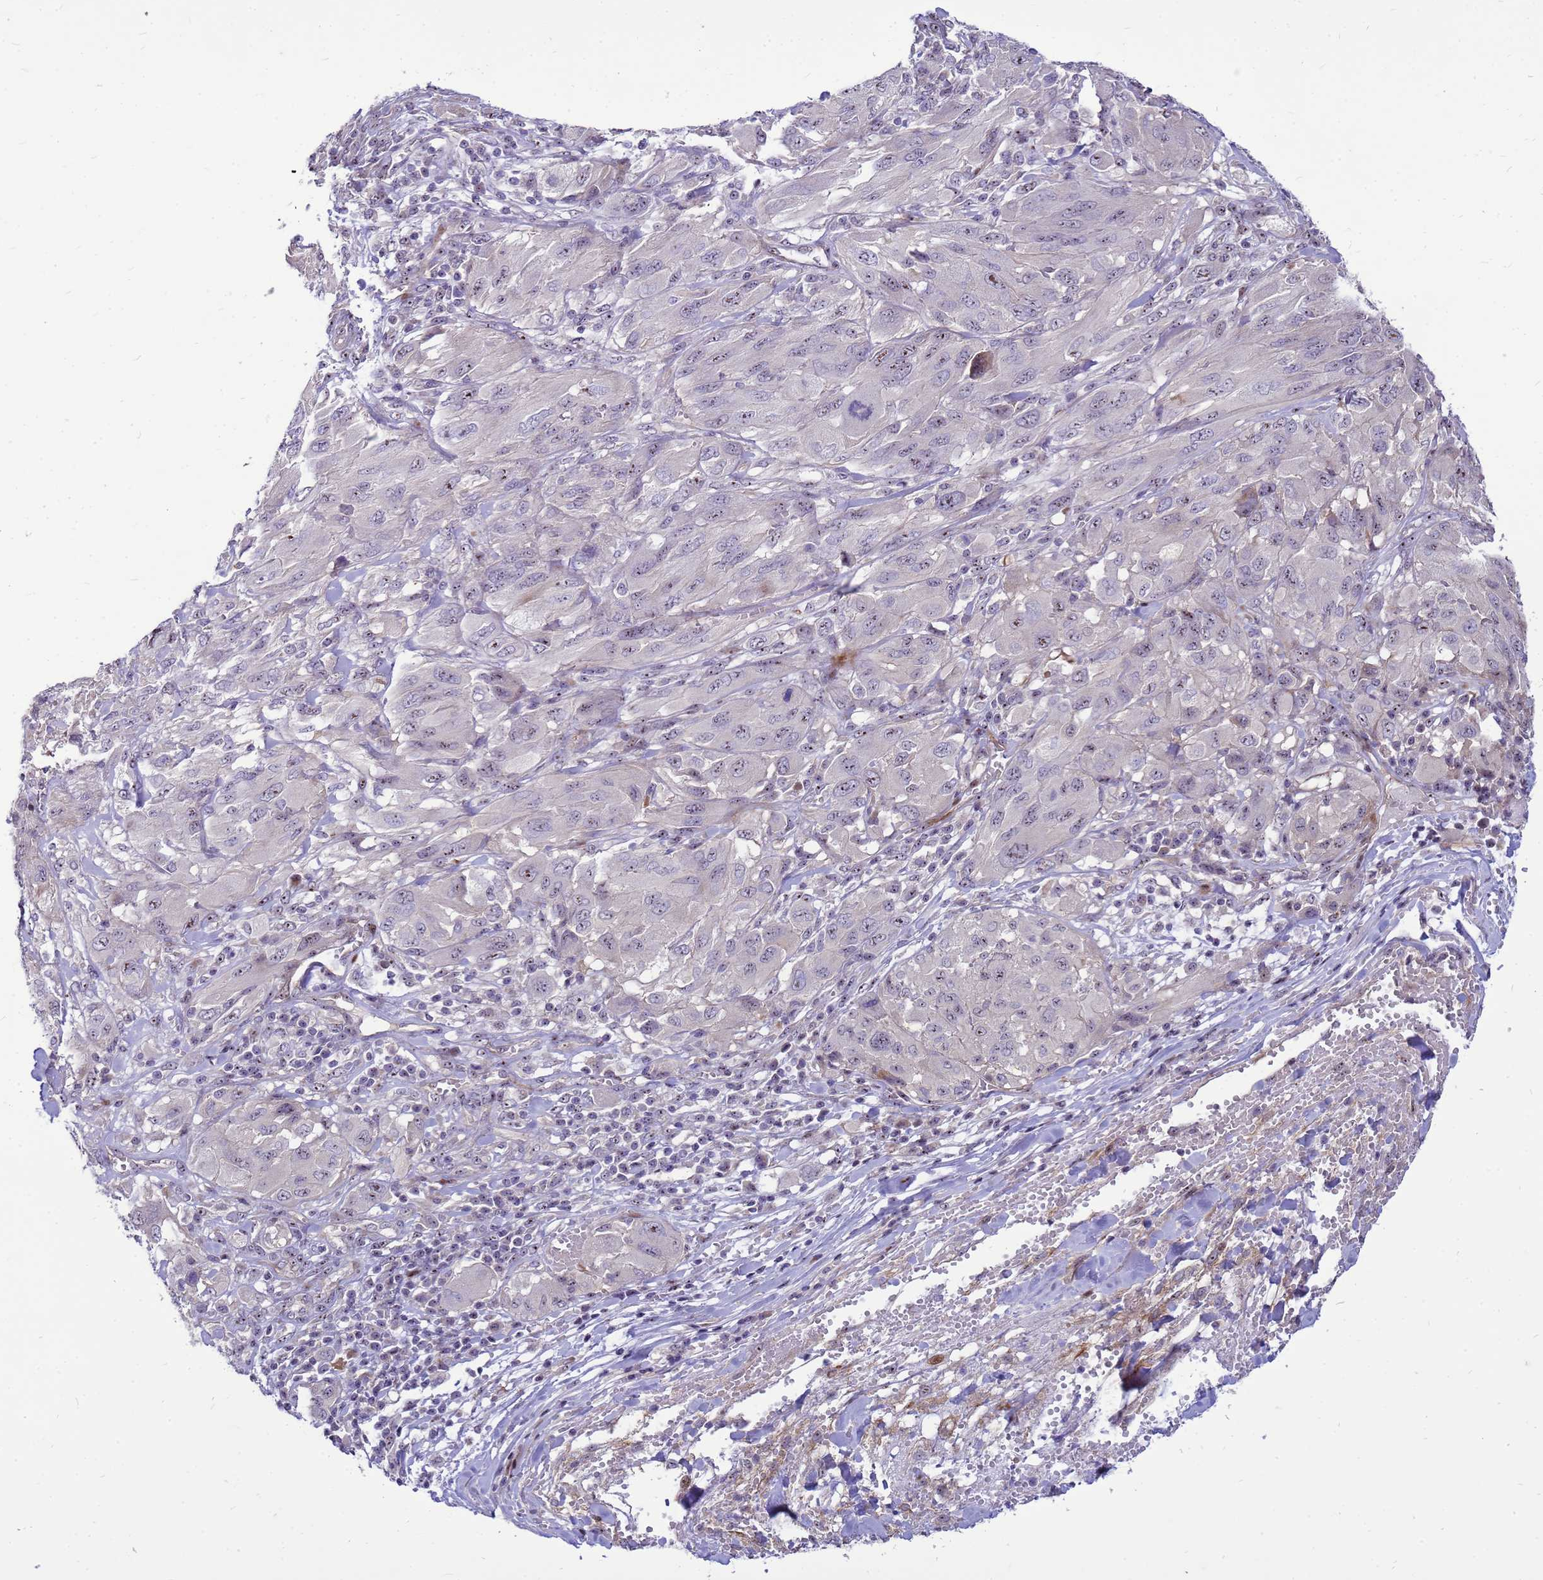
{"staining": {"intensity": "negative", "quantity": "none", "location": "none"}, "tissue": "melanoma", "cell_type": "Tumor cells", "image_type": "cancer", "snomed": [{"axis": "morphology", "description": "Malignant melanoma, NOS"}, {"axis": "topography", "description": "Skin"}], "caption": "Protein analysis of malignant melanoma reveals no significant staining in tumor cells.", "gene": "RSPO1", "patient": {"sex": "female", "age": 91}}